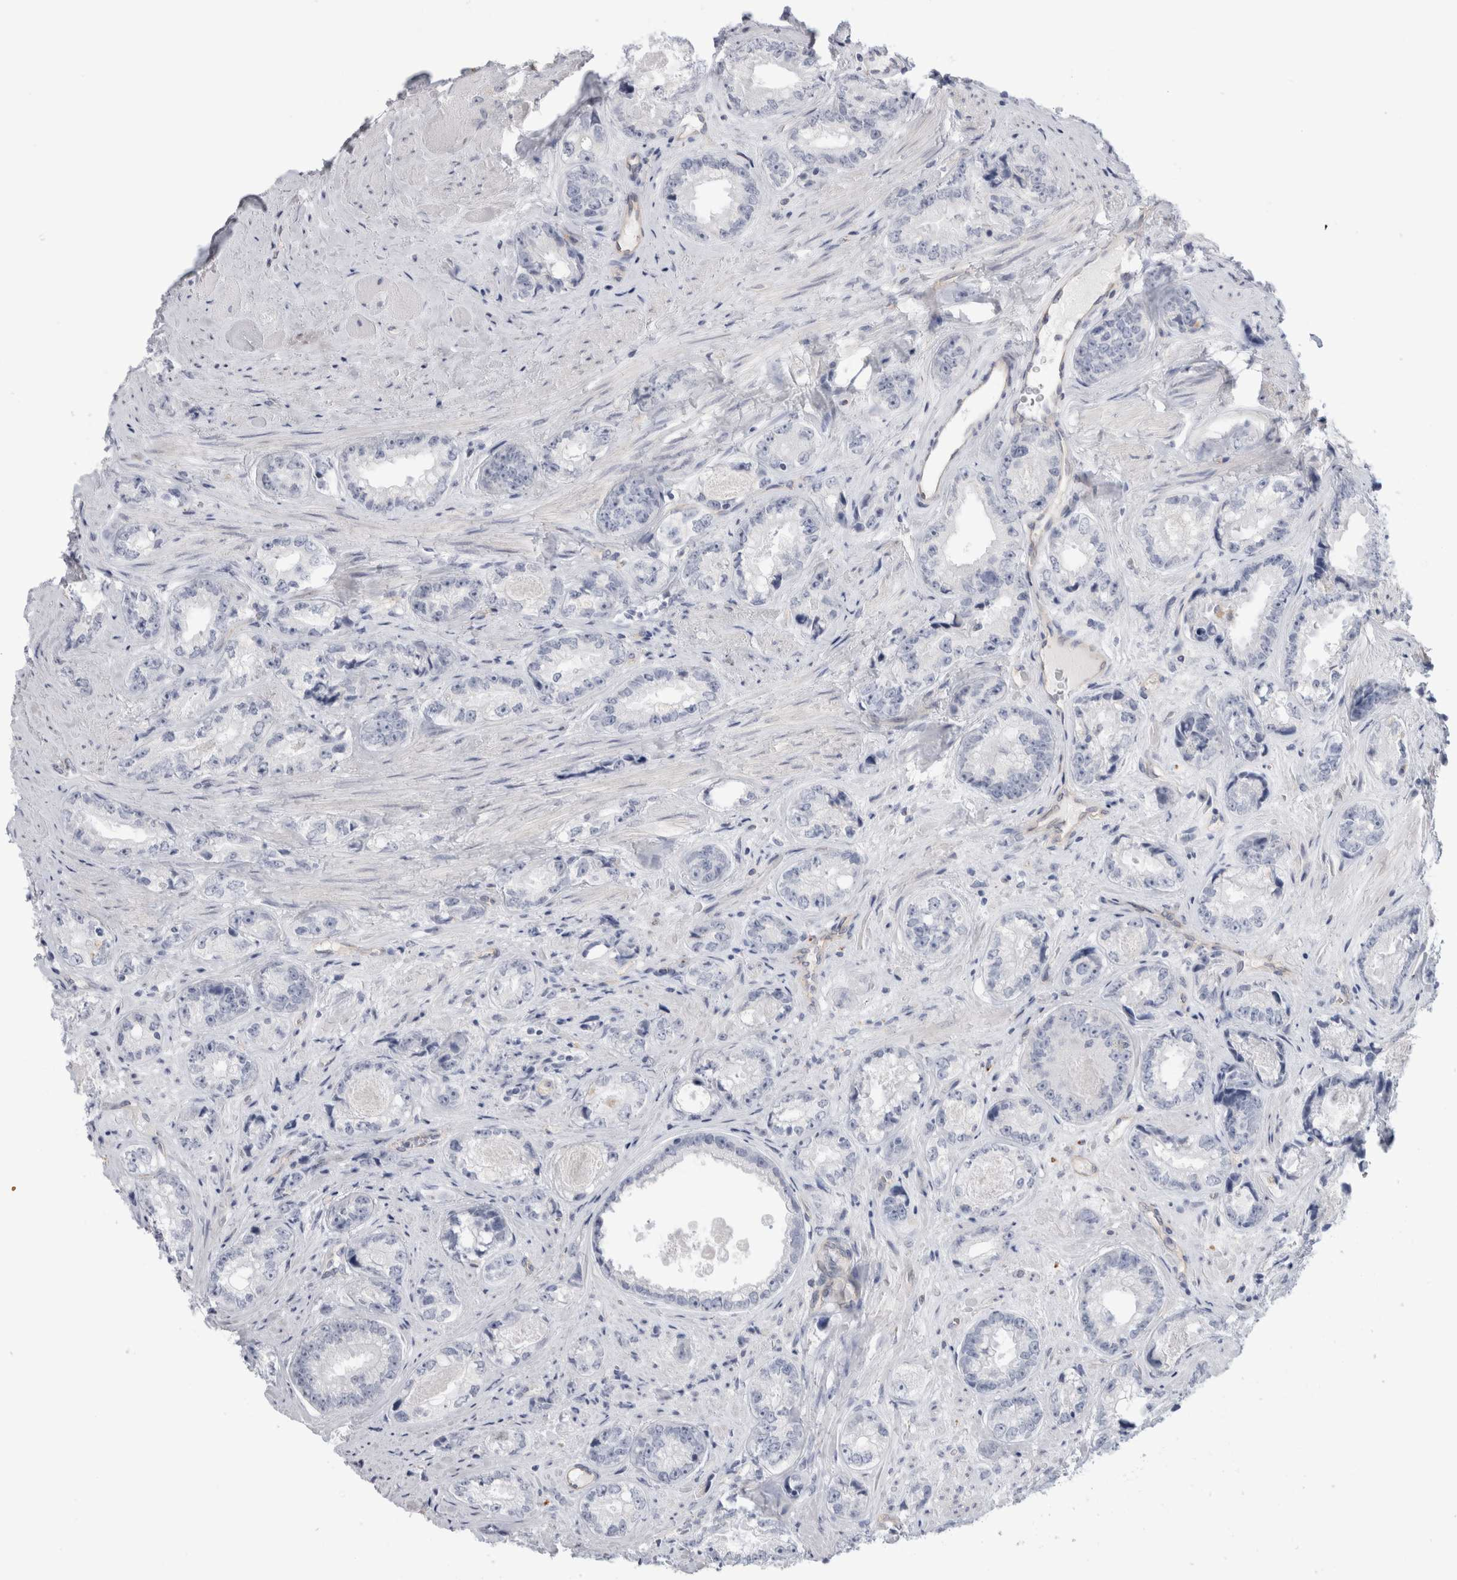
{"staining": {"intensity": "negative", "quantity": "none", "location": "none"}, "tissue": "prostate cancer", "cell_type": "Tumor cells", "image_type": "cancer", "snomed": [{"axis": "morphology", "description": "Adenocarcinoma, High grade"}, {"axis": "topography", "description": "Prostate"}], "caption": "Micrograph shows no protein expression in tumor cells of prostate cancer (high-grade adenocarcinoma) tissue.", "gene": "ANKMY1", "patient": {"sex": "male", "age": 61}}